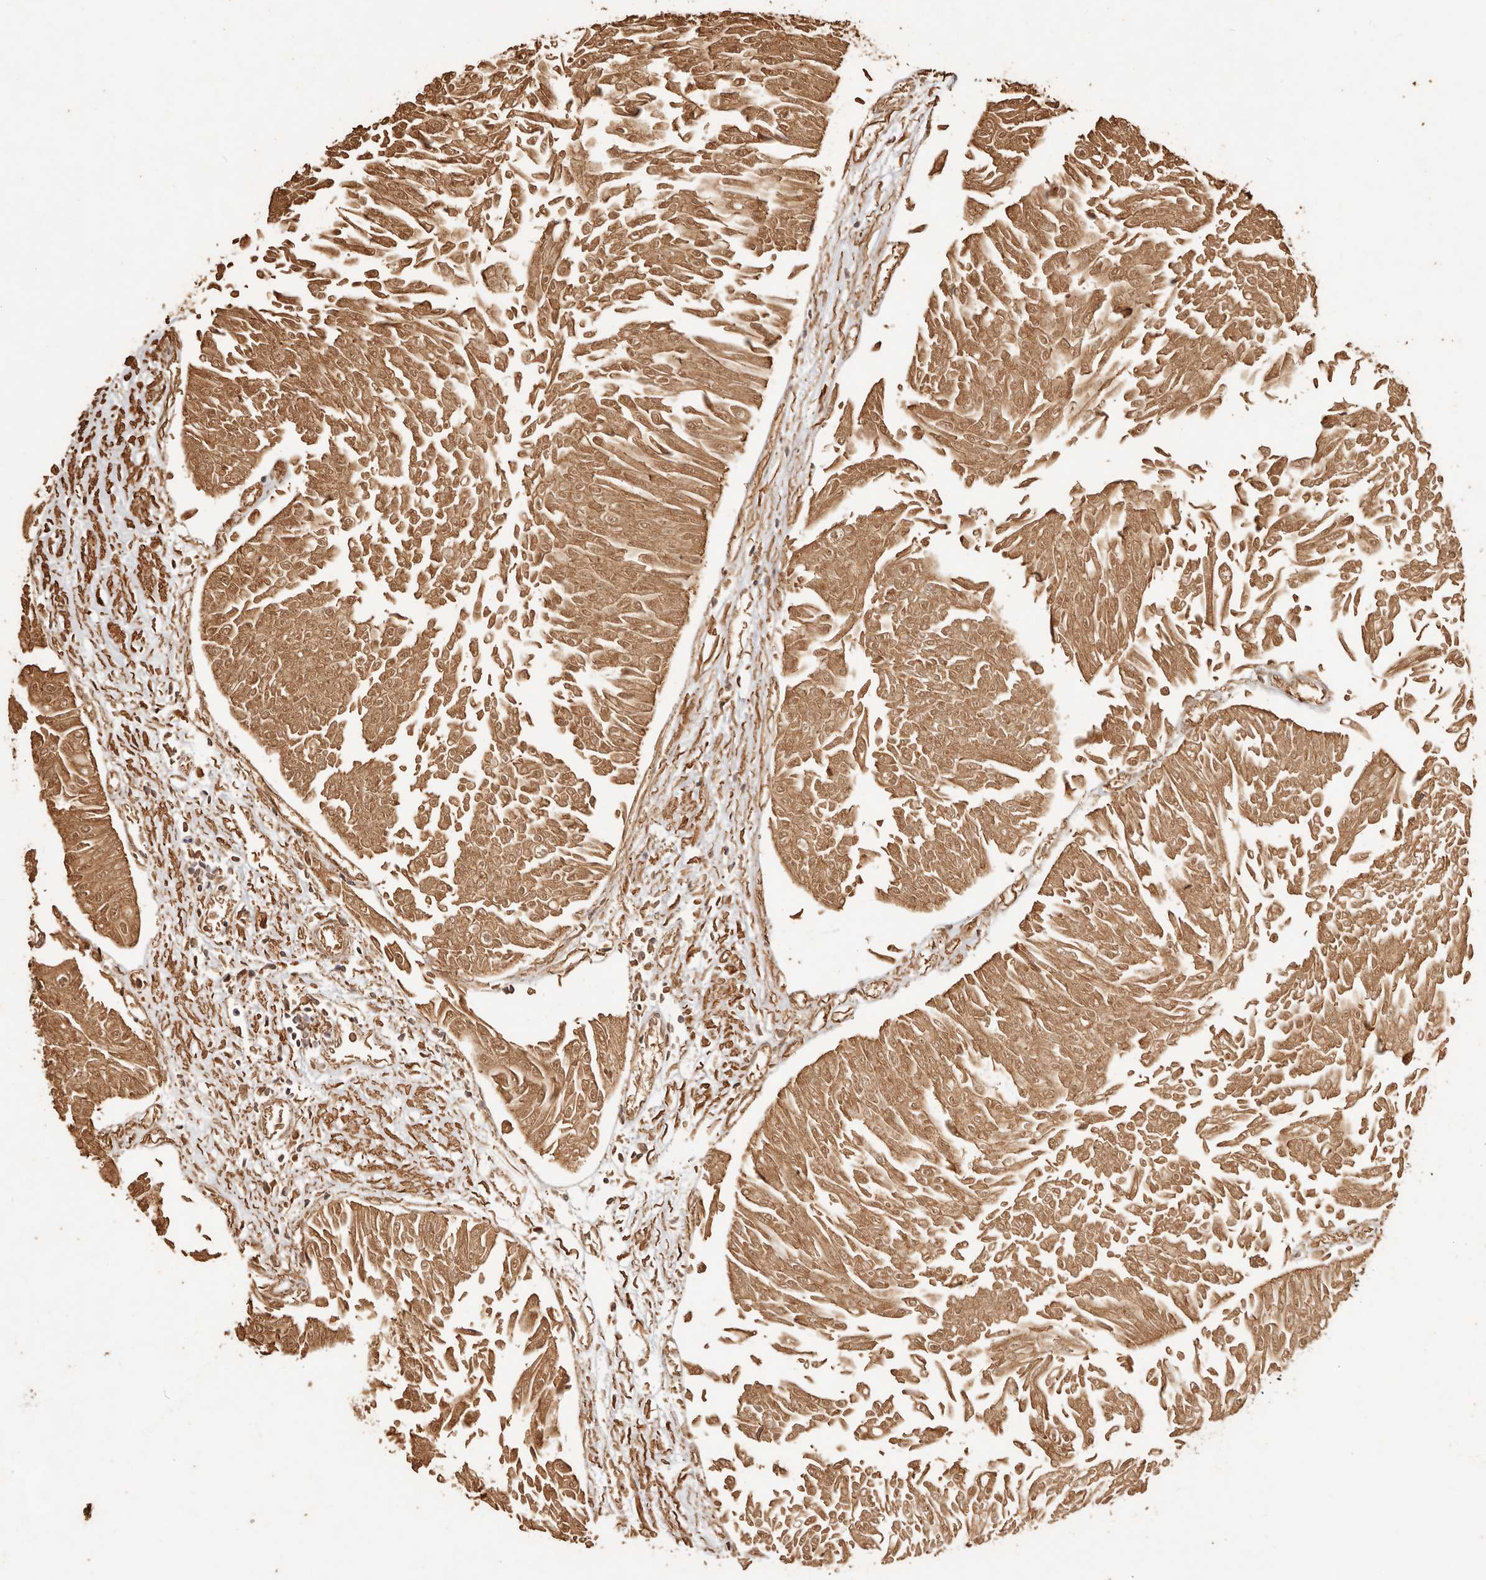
{"staining": {"intensity": "moderate", "quantity": ">75%", "location": "cytoplasmic/membranous"}, "tissue": "urothelial cancer", "cell_type": "Tumor cells", "image_type": "cancer", "snomed": [{"axis": "morphology", "description": "Urothelial carcinoma, Low grade"}, {"axis": "topography", "description": "Urinary bladder"}], "caption": "The image shows staining of urothelial cancer, revealing moderate cytoplasmic/membranous protein expression (brown color) within tumor cells.", "gene": "FAM180B", "patient": {"sex": "male", "age": 67}}